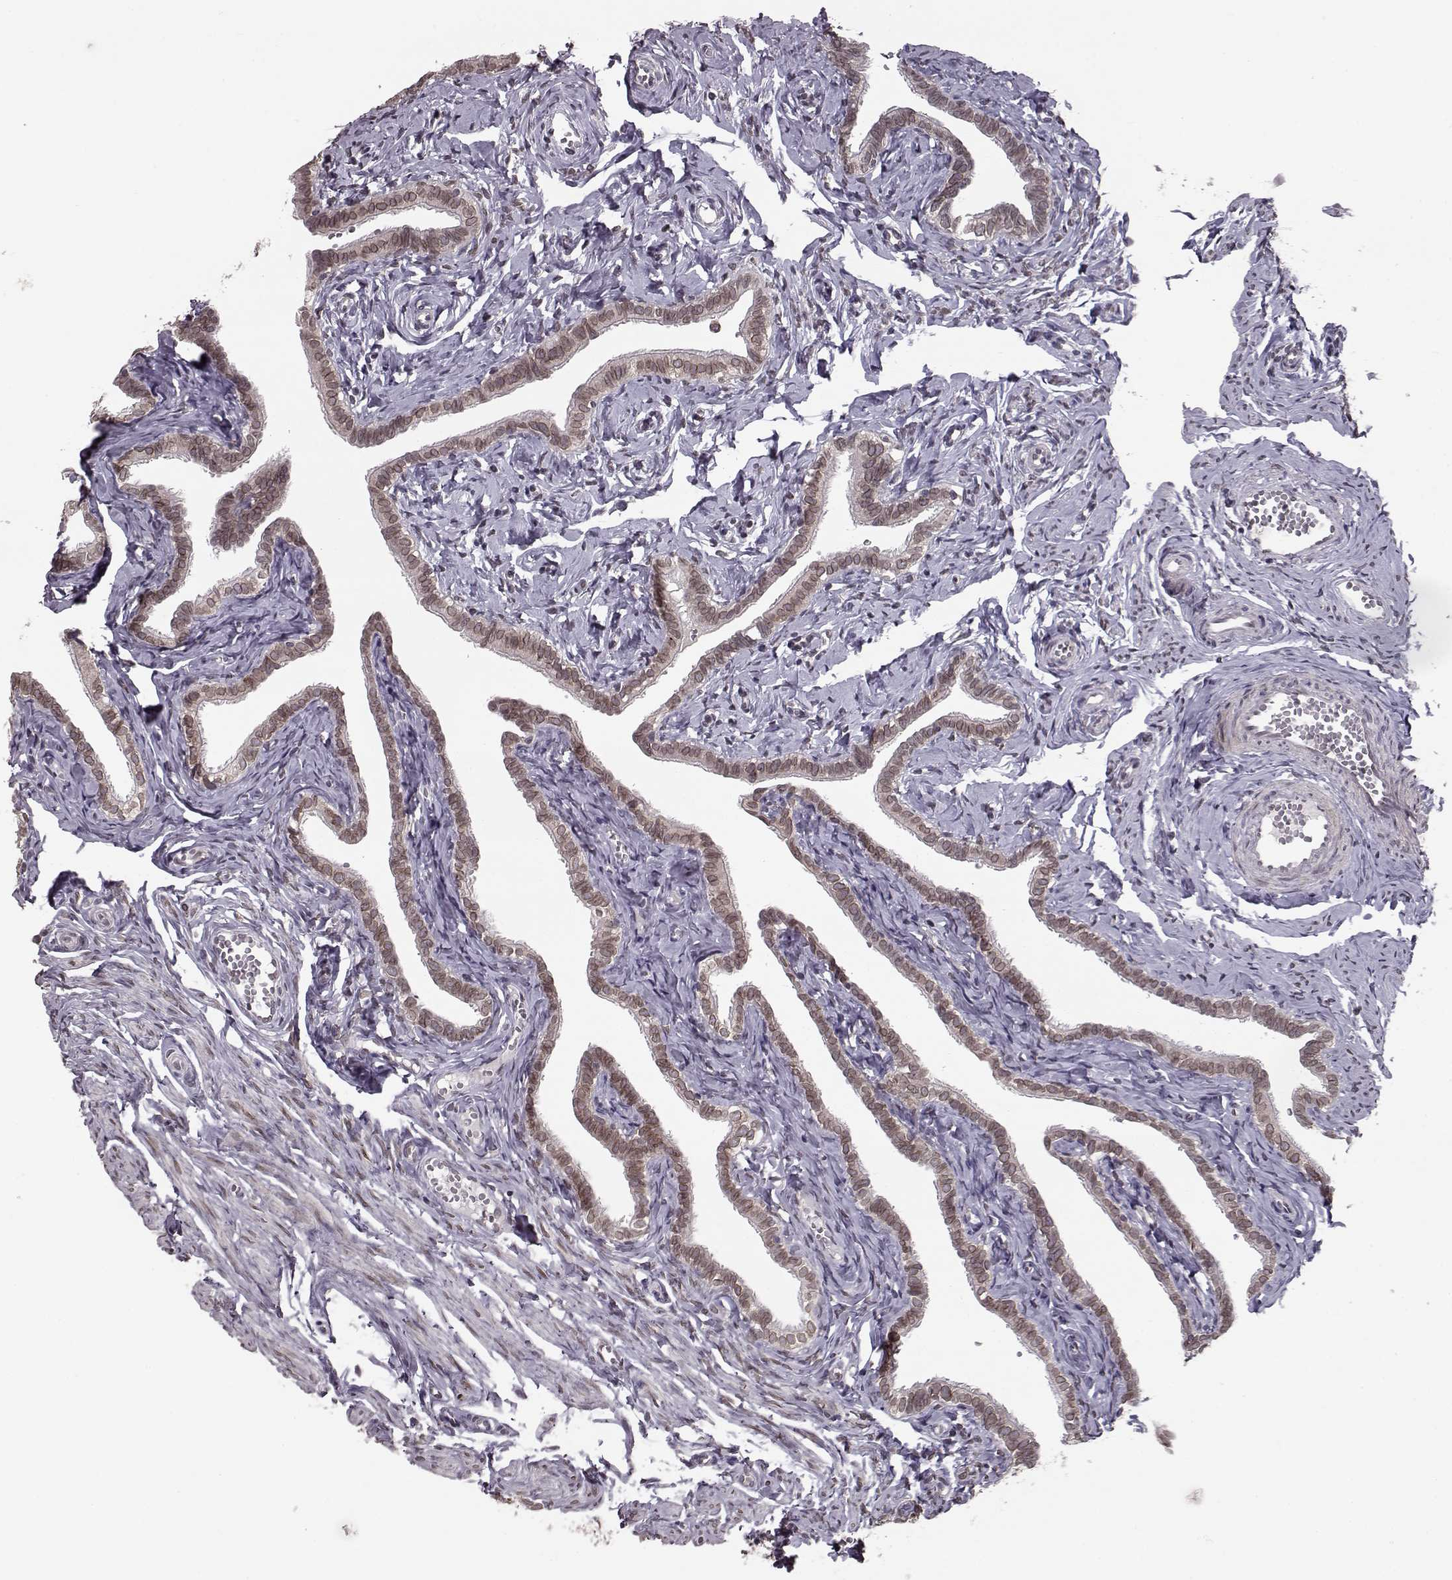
{"staining": {"intensity": "weak", "quantity": ">75%", "location": "cytoplasmic/membranous,nuclear"}, "tissue": "fallopian tube", "cell_type": "Glandular cells", "image_type": "normal", "snomed": [{"axis": "morphology", "description": "Normal tissue, NOS"}, {"axis": "topography", "description": "Fallopian tube"}], "caption": "This photomicrograph exhibits immunohistochemistry (IHC) staining of unremarkable fallopian tube, with low weak cytoplasmic/membranous,nuclear positivity in about >75% of glandular cells.", "gene": "NUP37", "patient": {"sex": "female", "age": 41}}